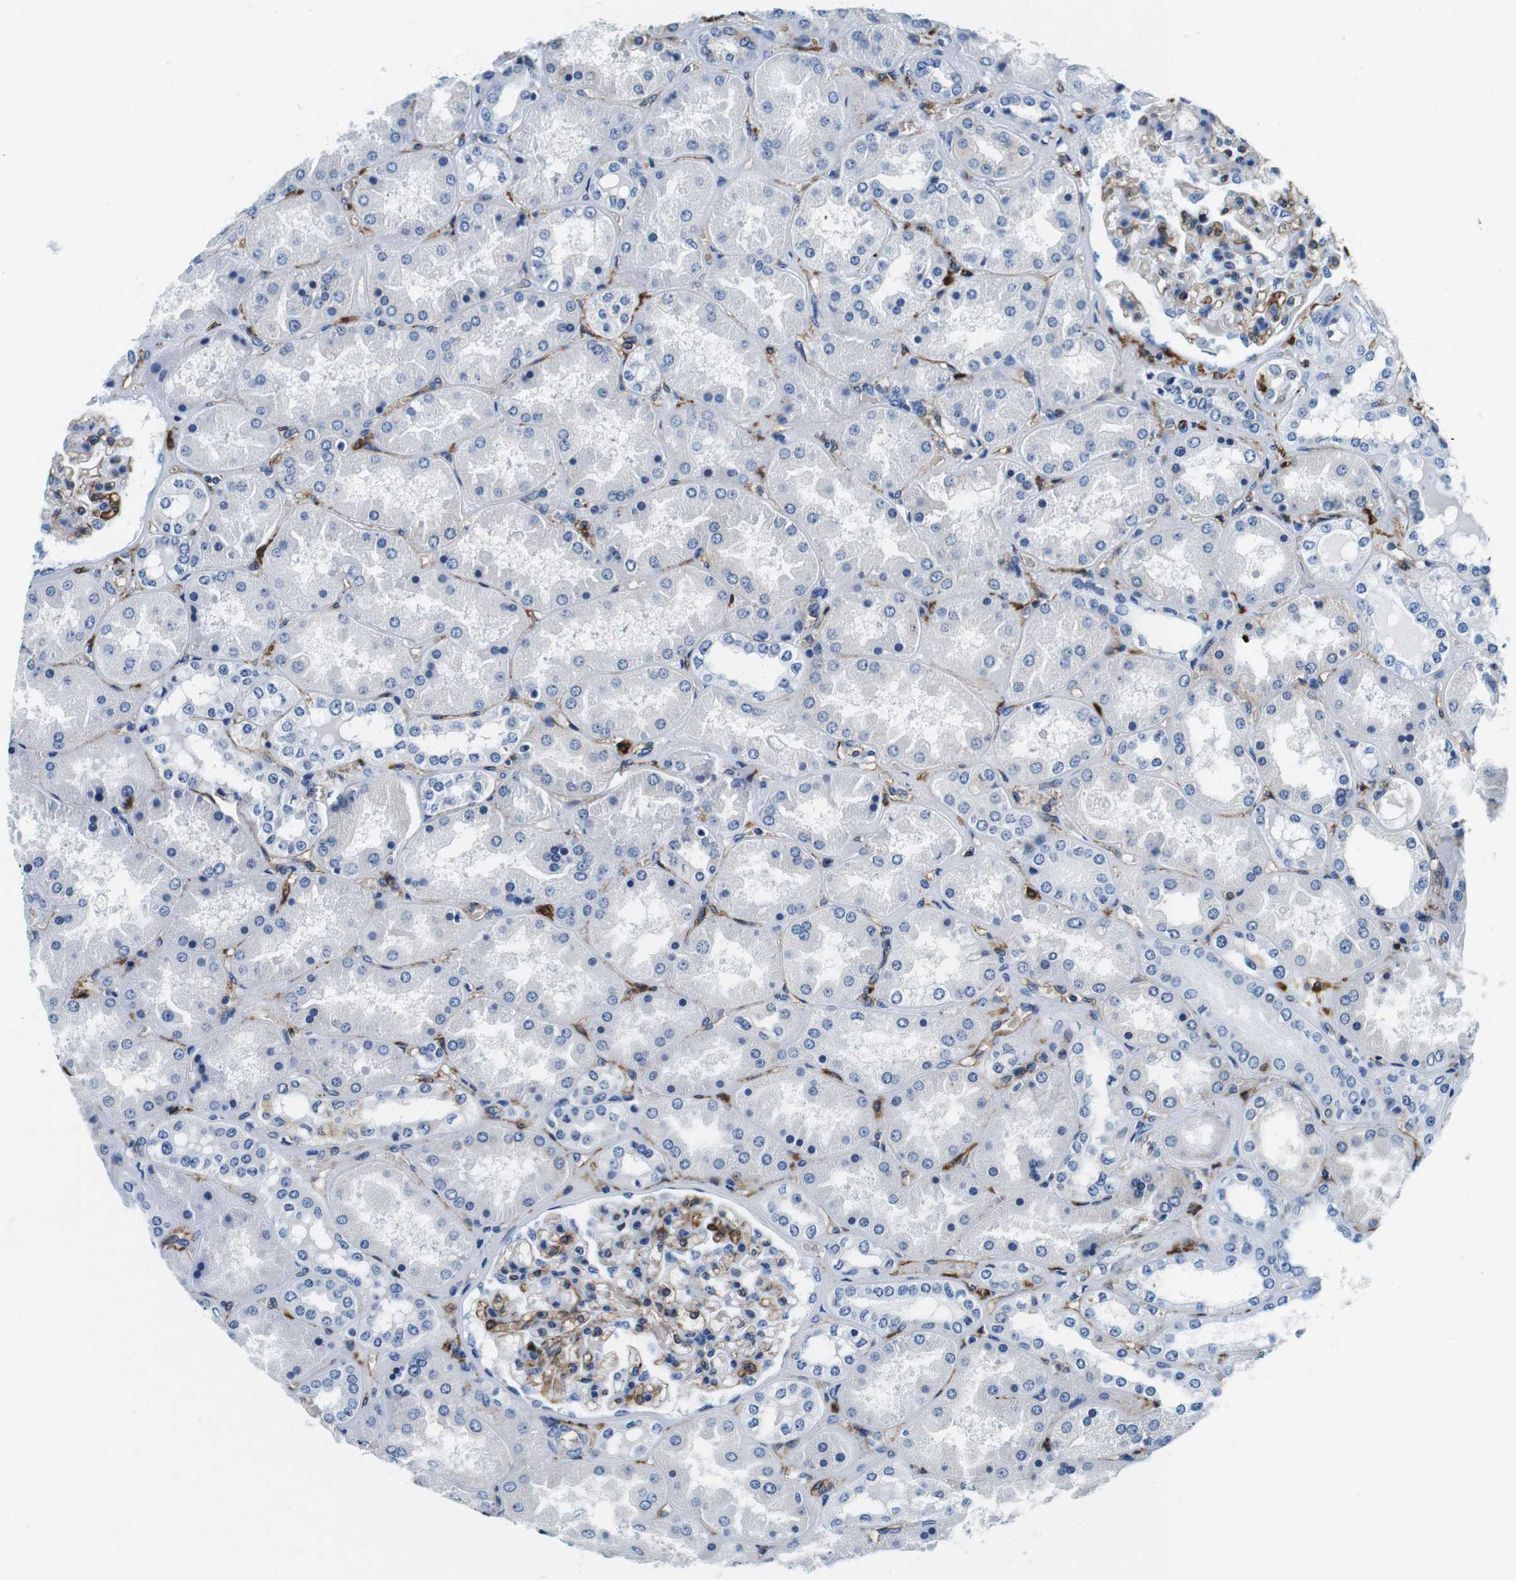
{"staining": {"intensity": "weak", "quantity": "<25%", "location": "cytoplasmic/membranous"}, "tissue": "kidney", "cell_type": "Cells in glomeruli", "image_type": "normal", "snomed": [{"axis": "morphology", "description": "Normal tissue, NOS"}, {"axis": "topography", "description": "Kidney"}], "caption": "High power microscopy photomicrograph of an IHC histopathology image of unremarkable kidney, revealing no significant positivity in cells in glomeruli.", "gene": "HLA", "patient": {"sex": "female", "age": 56}}